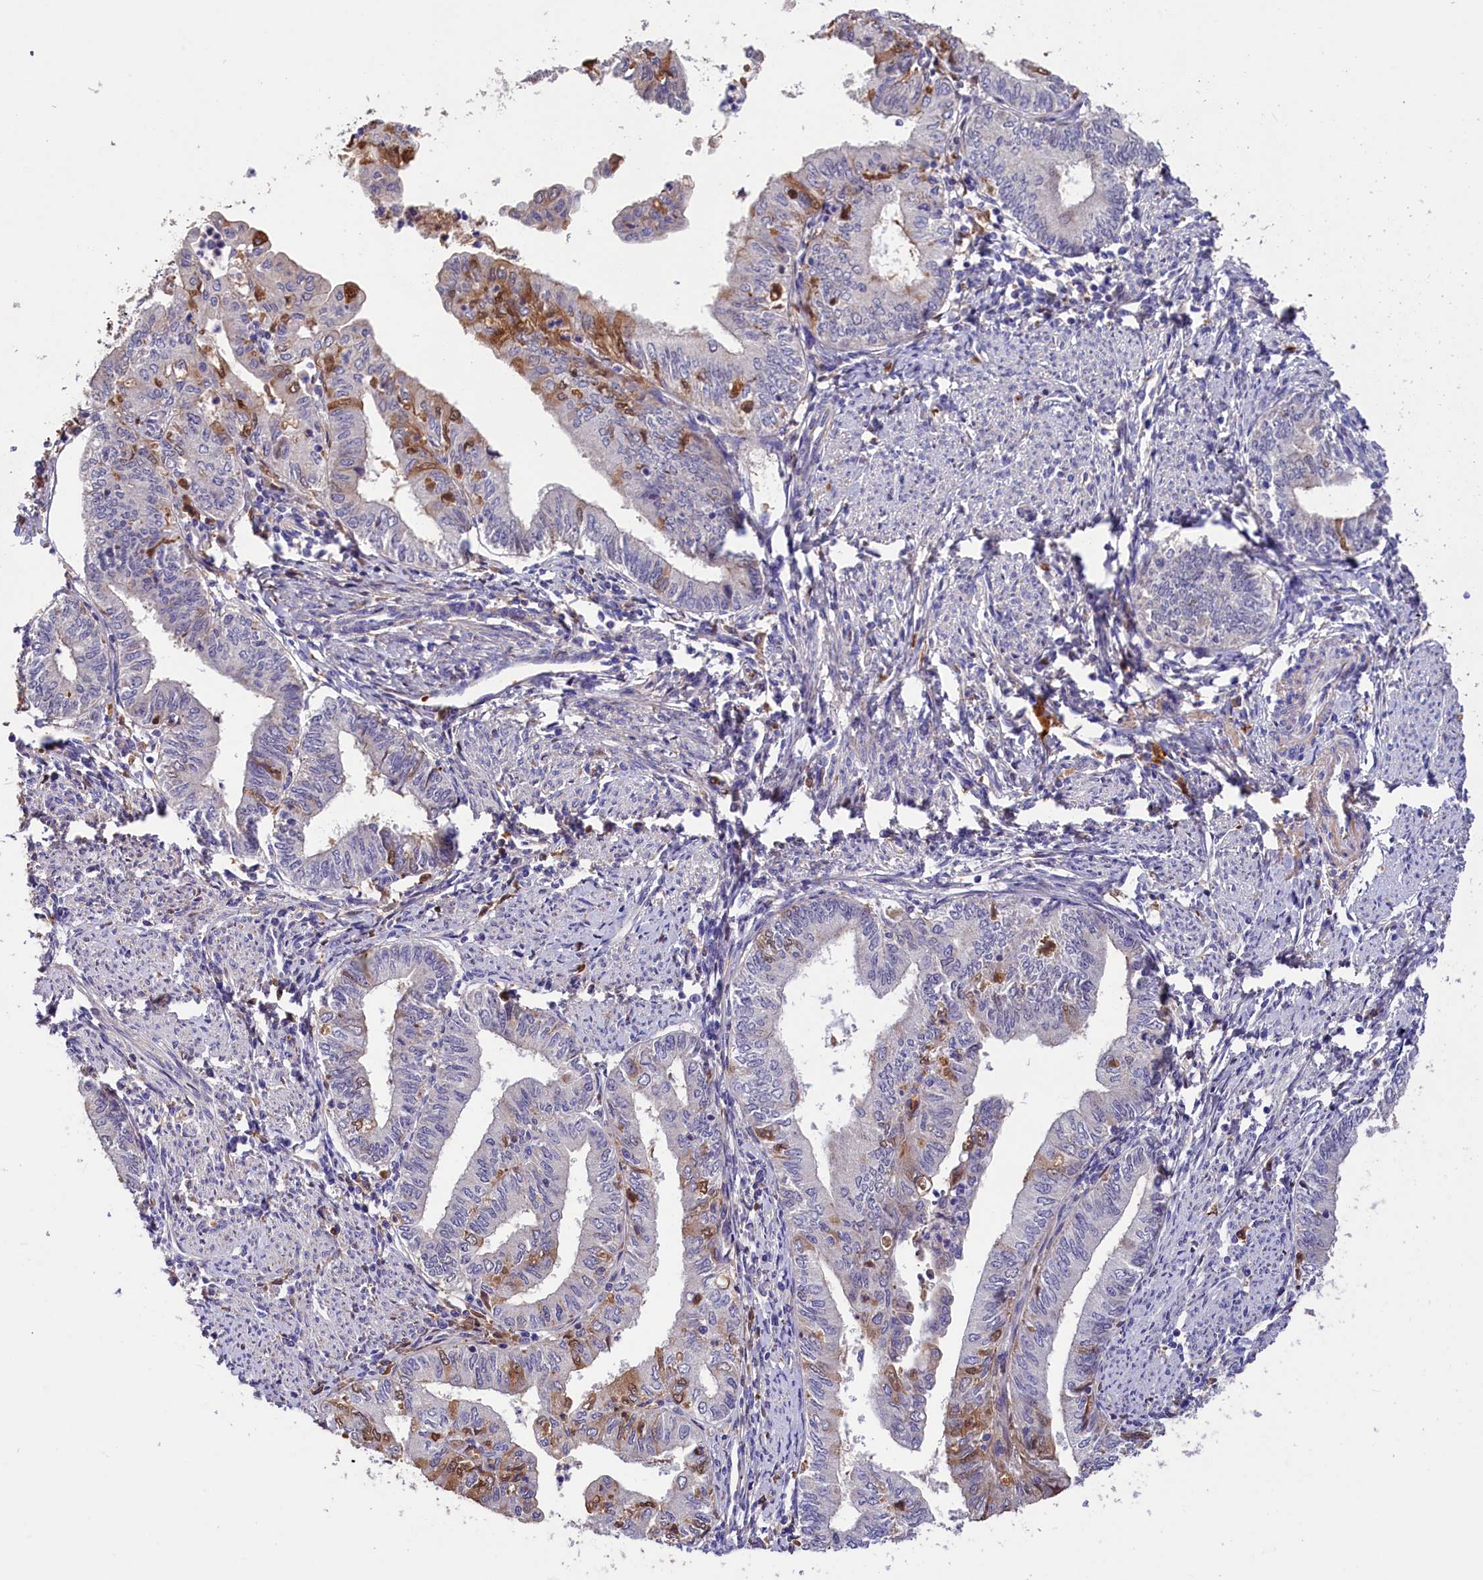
{"staining": {"intensity": "moderate", "quantity": "<25%", "location": "cytoplasmic/membranous,nuclear"}, "tissue": "endometrial cancer", "cell_type": "Tumor cells", "image_type": "cancer", "snomed": [{"axis": "morphology", "description": "Adenocarcinoma, NOS"}, {"axis": "topography", "description": "Endometrium"}], "caption": "Endometrial cancer (adenocarcinoma) tissue exhibits moderate cytoplasmic/membranous and nuclear expression in approximately <25% of tumor cells, visualized by immunohistochemistry.", "gene": "PHAF1", "patient": {"sex": "female", "age": 66}}